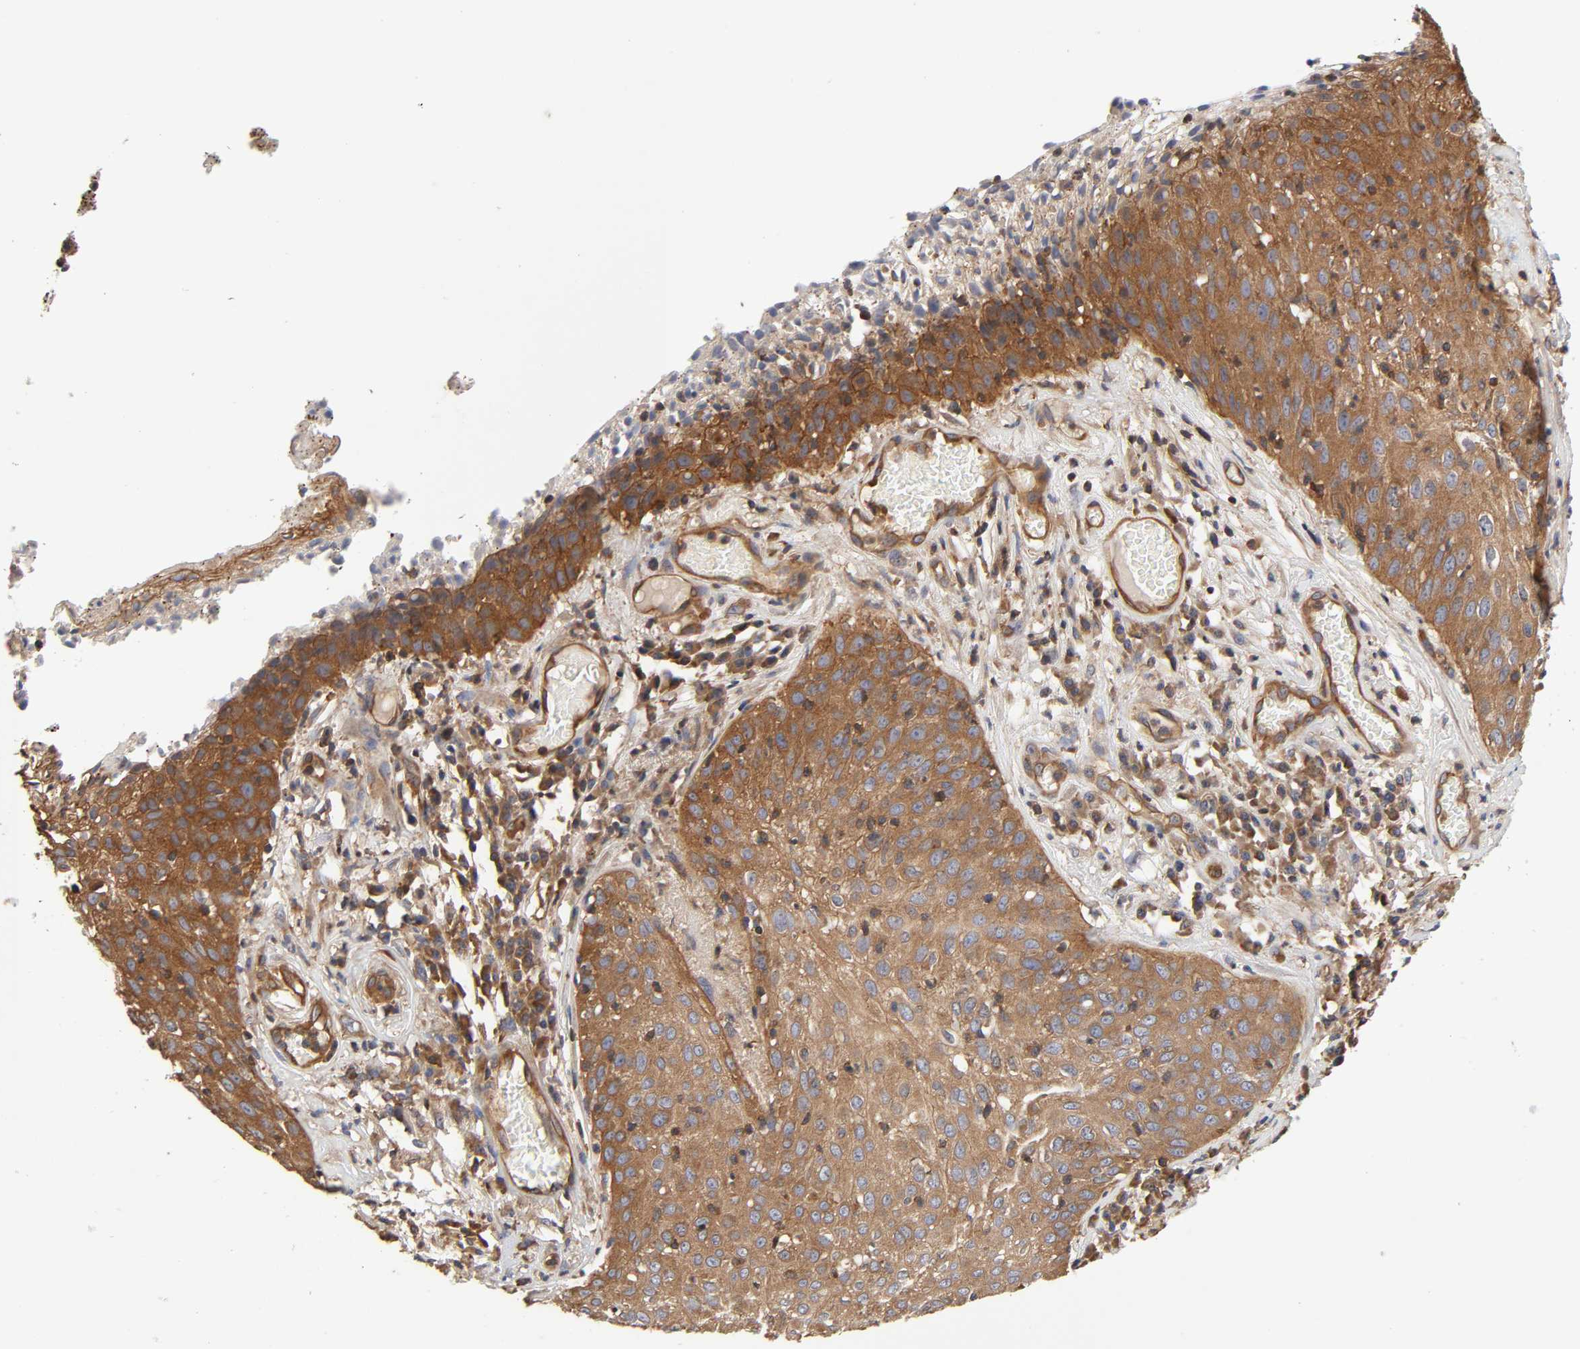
{"staining": {"intensity": "moderate", "quantity": ">75%", "location": "cytoplasmic/membranous"}, "tissue": "skin cancer", "cell_type": "Tumor cells", "image_type": "cancer", "snomed": [{"axis": "morphology", "description": "Squamous cell carcinoma, NOS"}, {"axis": "topography", "description": "Skin"}], "caption": "IHC staining of skin squamous cell carcinoma, which reveals medium levels of moderate cytoplasmic/membranous expression in about >75% of tumor cells indicating moderate cytoplasmic/membranous protein positivity. The staining was performed using DAB (3,3'-diaminobenzidine) (brown) for protein detection and nuclei were counterstained in hematoxylin (blue).", "gene": "LAMTOR2", "patient": {"sex": "male", "age": 65}}